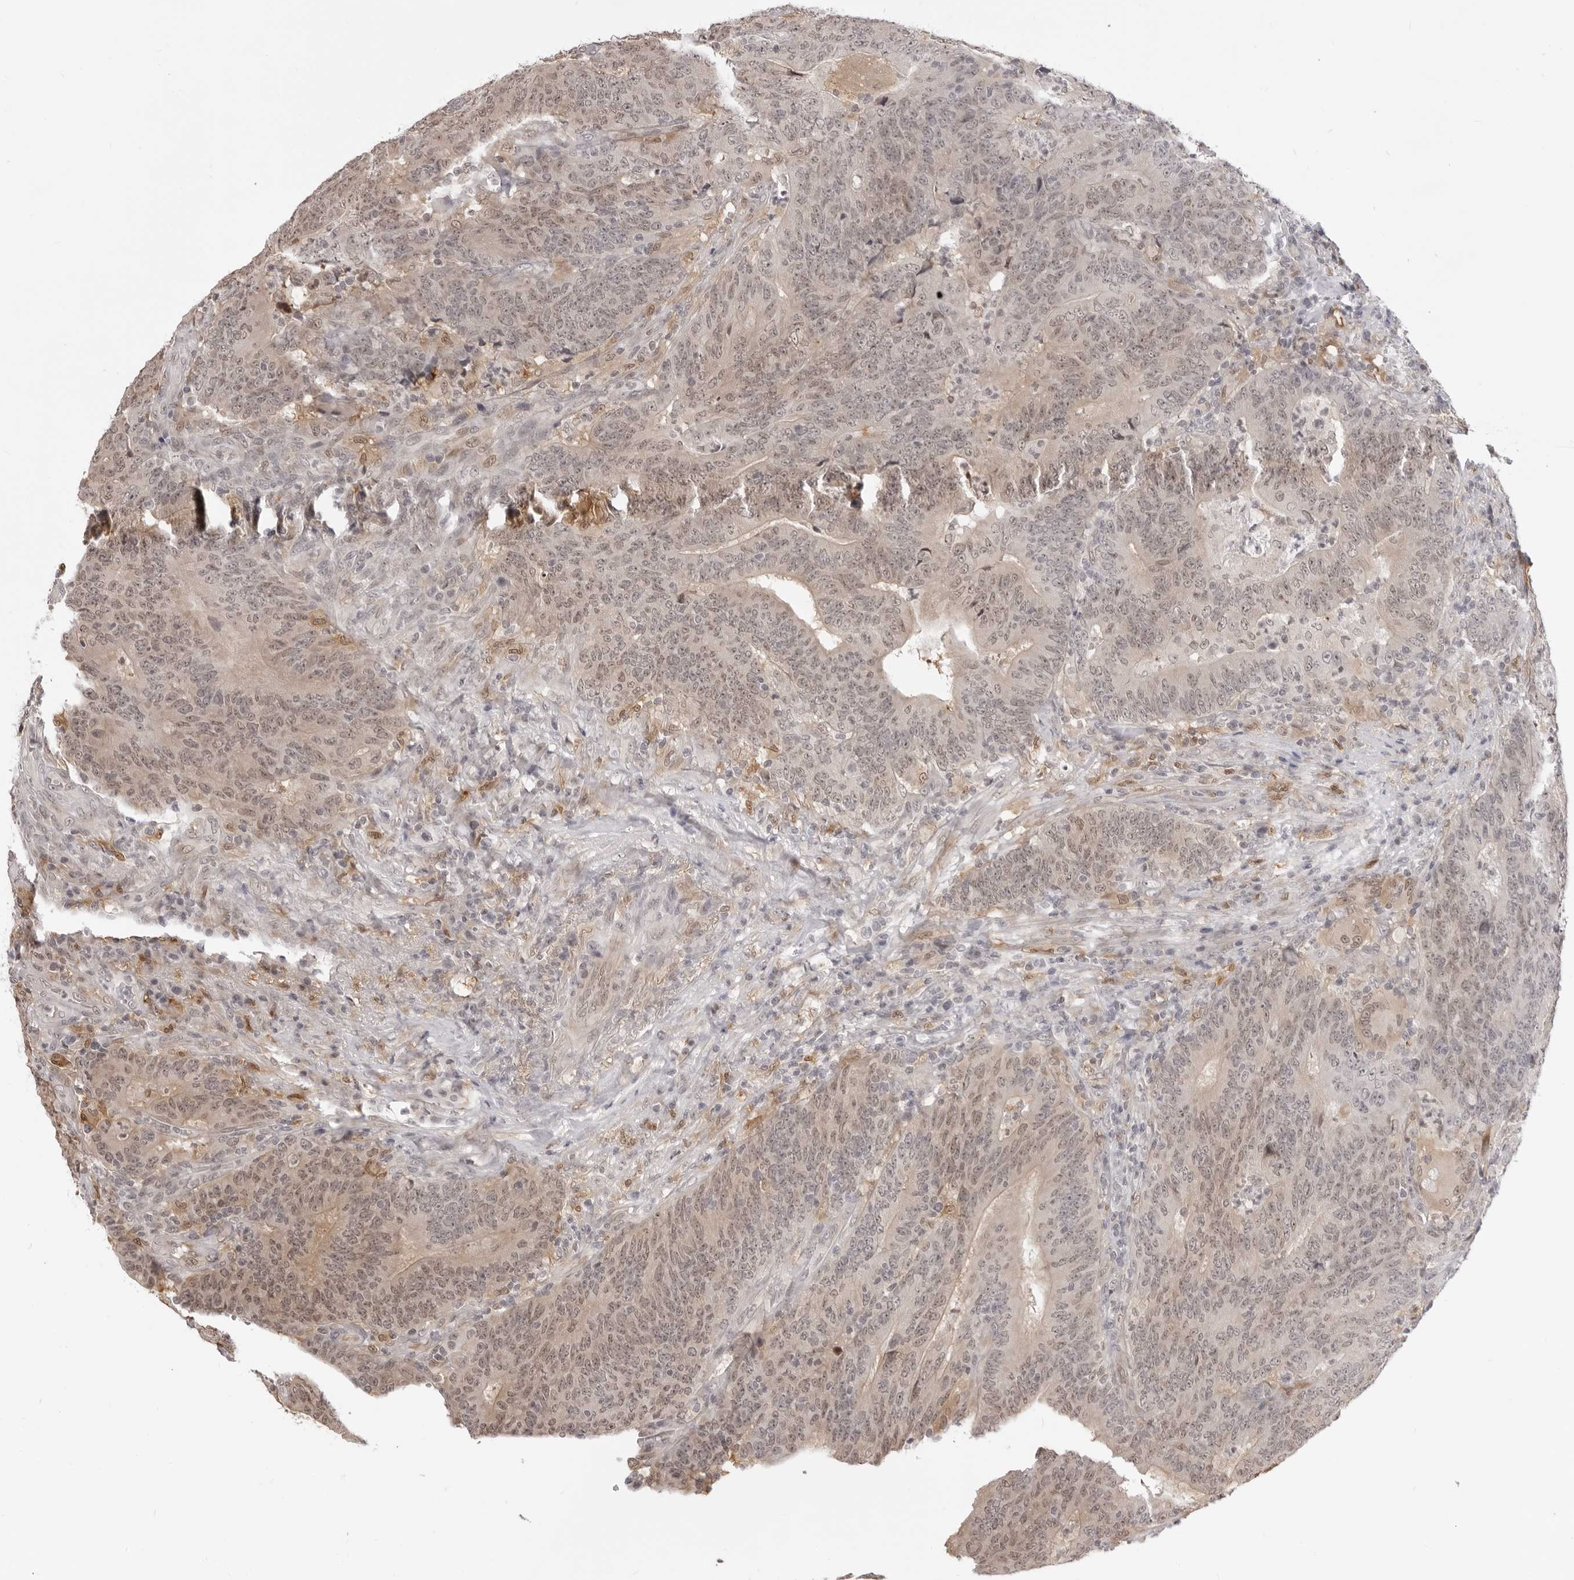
{"staining": {"intensity": "moderate", "quantity": ">75%", "location": "nuclear"}, "tissue": "colorectal cancer", "cell_type": "Tumor cells", "image_type": "cancer", "snomed": [{"axis": "morphology", "description": "Normal tissue, NOS"}, {"axis": "morphology", "description": "Adenocarcinoma, NOS"}, {"axis": "topography", "description": "Colon"}], "caption": "Moderate nuclear staining is appreciated in approximately >75% of tumor cells in colorectal adenocarcinoma.", "gene": "SRGAP2", "patient": {"sex": "female", "age": 75}}